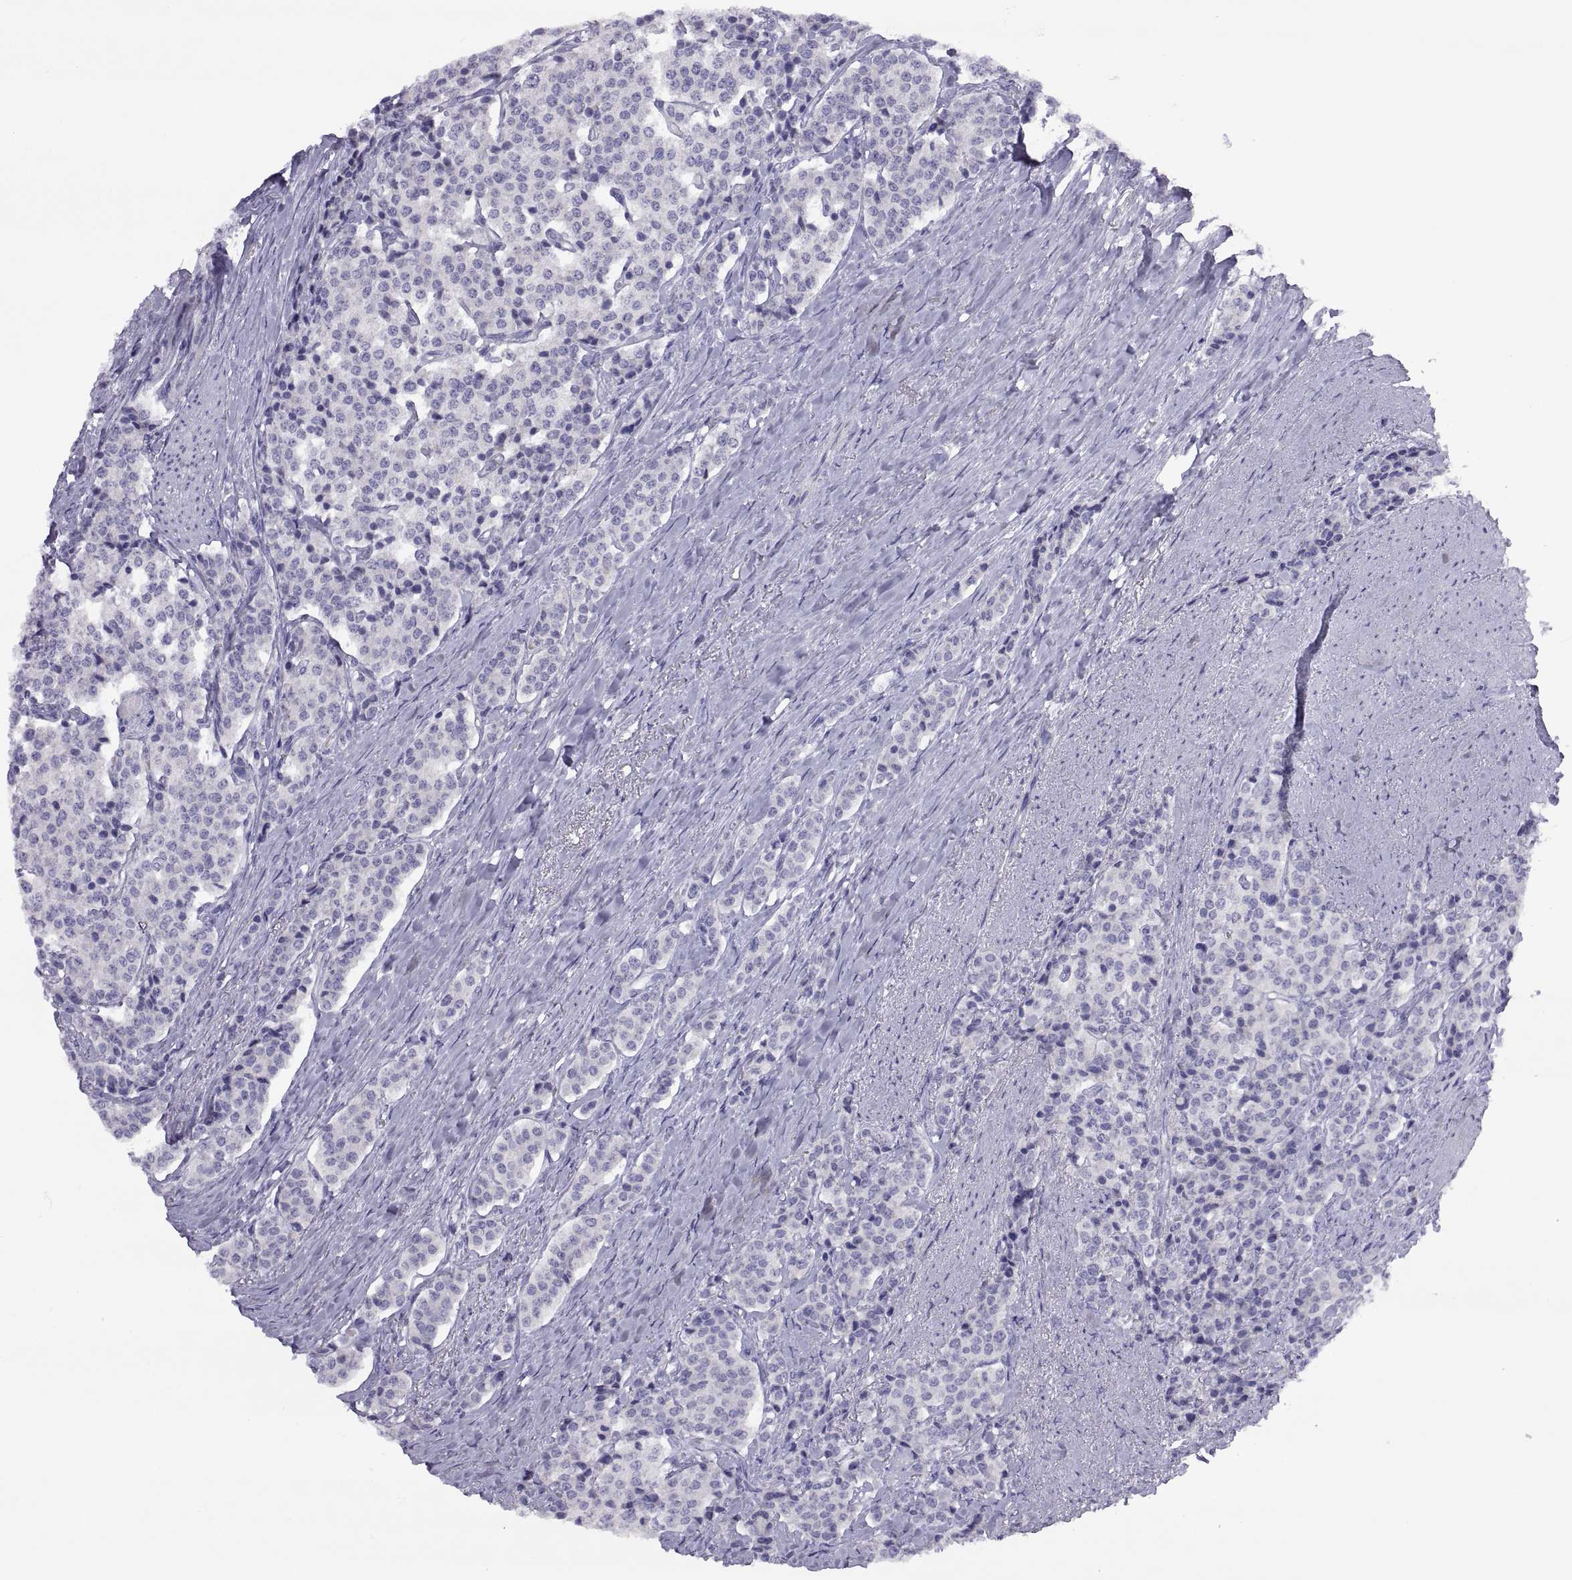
{"staining": {"intensity": "negative", "quantity": "none", "location": "none"}, "tissue": "carcinoid", "cell_type": "Tumor cells", "image_type": "cancer", "snomed": [{"axis": "morphology", "description": "Carcinoid, malignant, NOS"}, {"axis": "topography", "description": "Small intestine"}], "caption": "There is no significant positivity in tumor cells of malignant carcinoid.", "gene": "VSX2", "patient": {"sex": "female", "age": 58}}